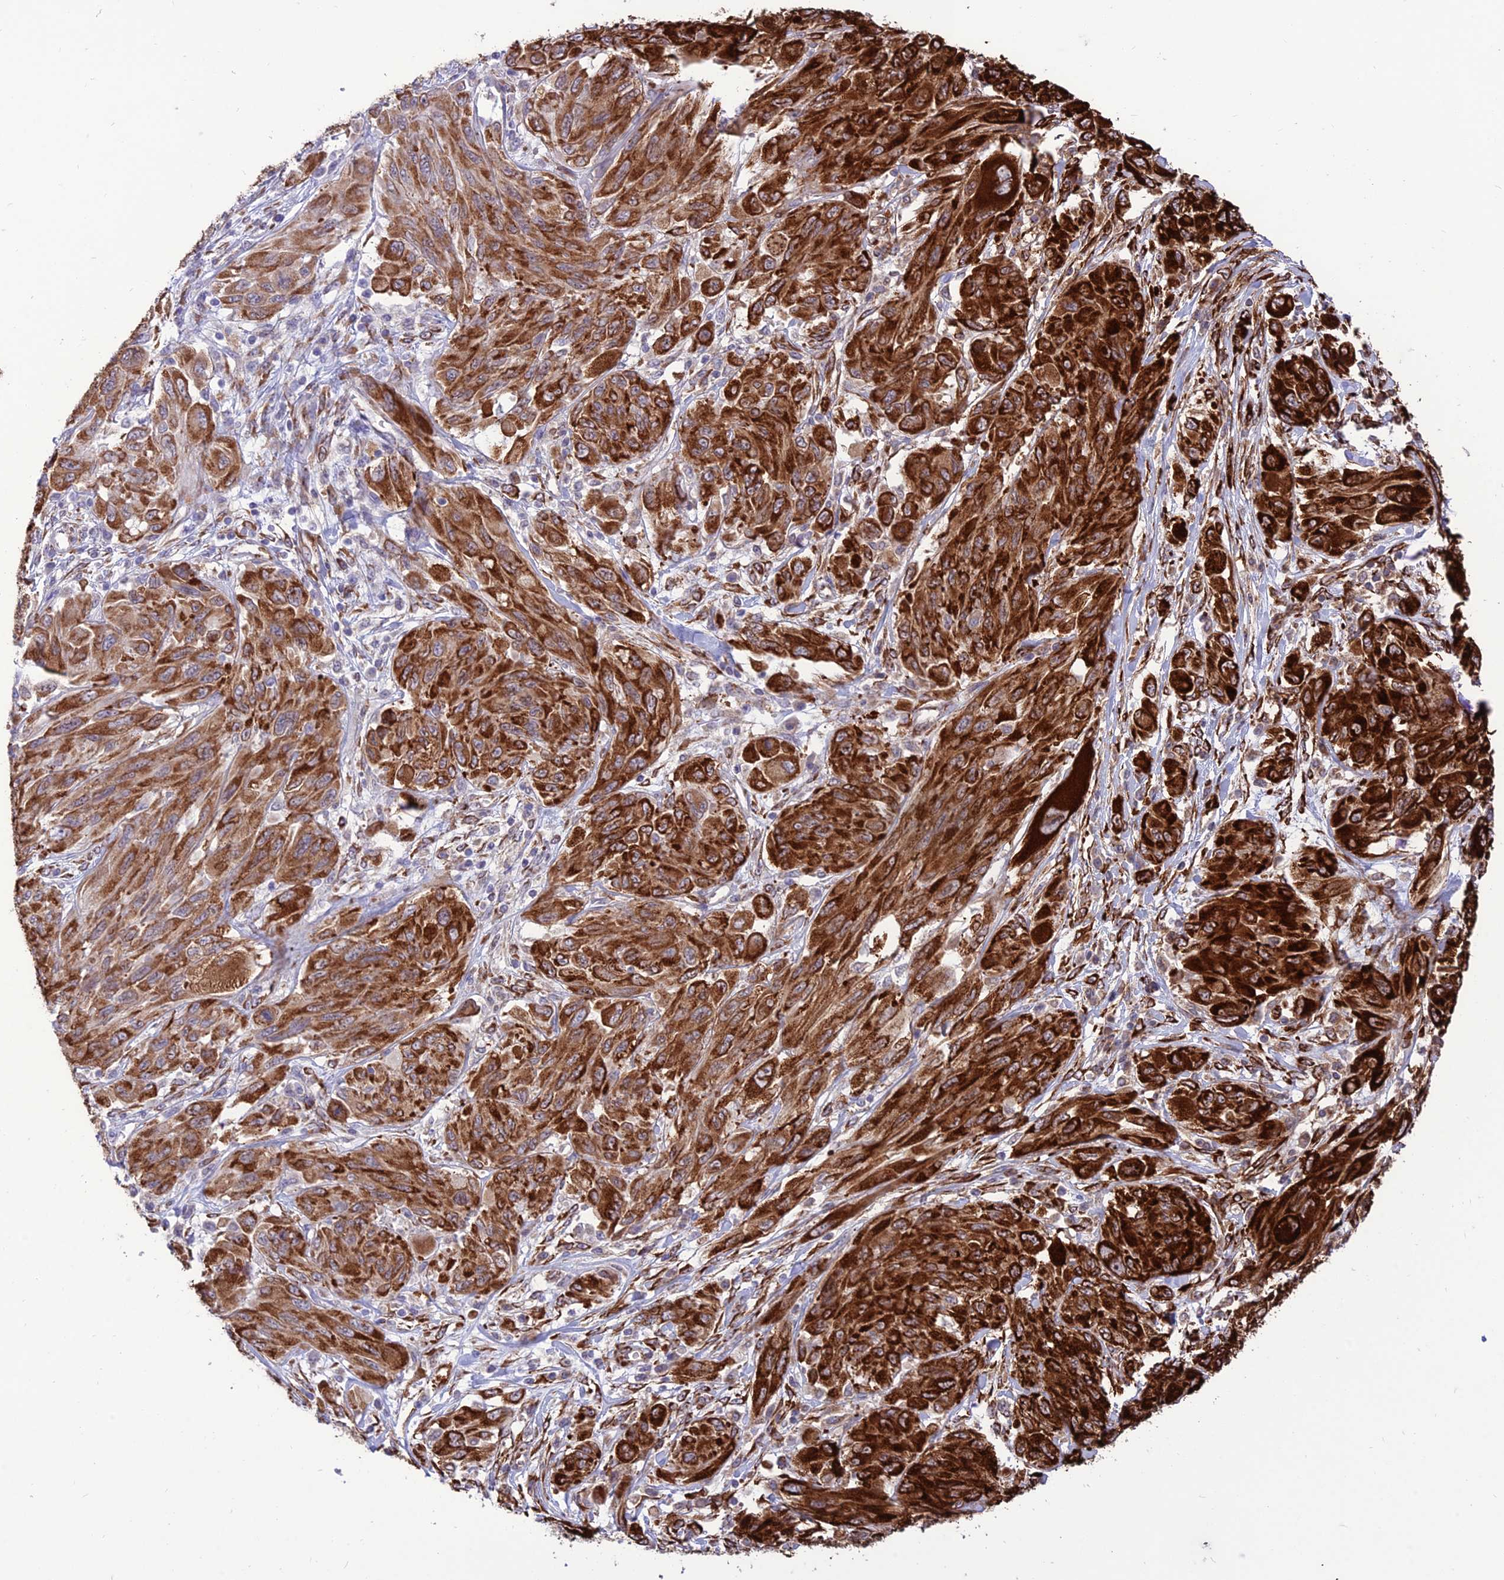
{"staining": {"intensity": "strong", "quantity": ">75%", "location": "cytoplasmic/membranous"}, "tissue": "melanoma", "cell_type": "Tumor cells", "image_type": "cancer", "snomed": [{"axis": "morphology", "description": "Malignant melanoma, NOS"}, {"axis": "topography", "description": "Skin"}], "caption": "A high amount of strong cytoplasmic/membranous expression is present in approximately >75% of tumor cells in melanoma tissue. (IHC, brightfield microscopy, high magnification).", "gene": "CRTAP", "patient": {"sex": "female", "age": 91}}